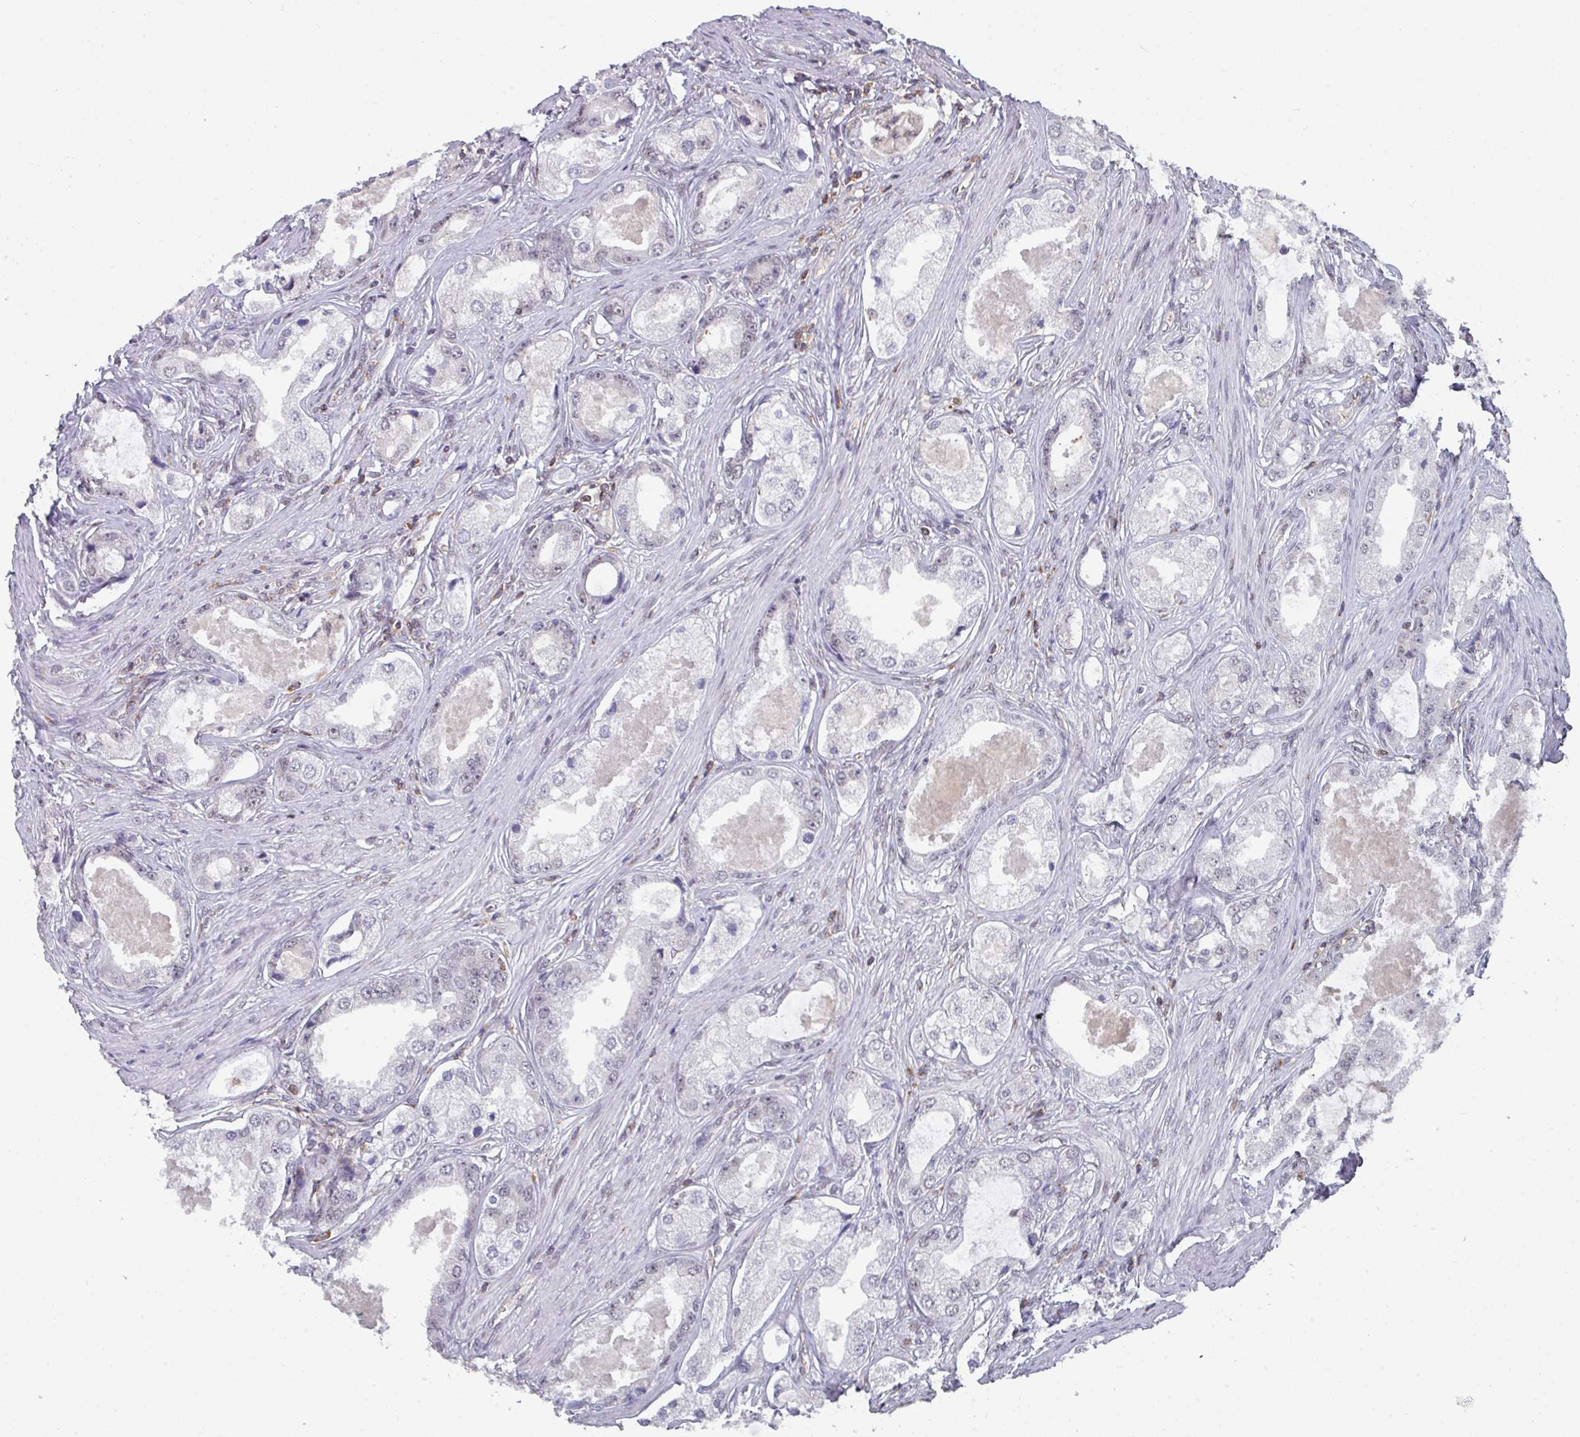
{"staining": {"intensity": "negative", "quantity": "none", "location": "none"}, "tissue": "prostate cancer", "cell_type": "Tumor cells", "image_type": "cancer", "snomed": [{"axis": "morphology", "description": "Adenocarcinoma, Low grade"}, {"axis": "topography", "description": "Prostate"}], "caption": "Prostate low-grade adenocarcinoma was stained to show a protein in brown. There is no significant staining in tumor cells.", "gene": "RASAL3", "patient": {"sex": "male", "age": 68}}